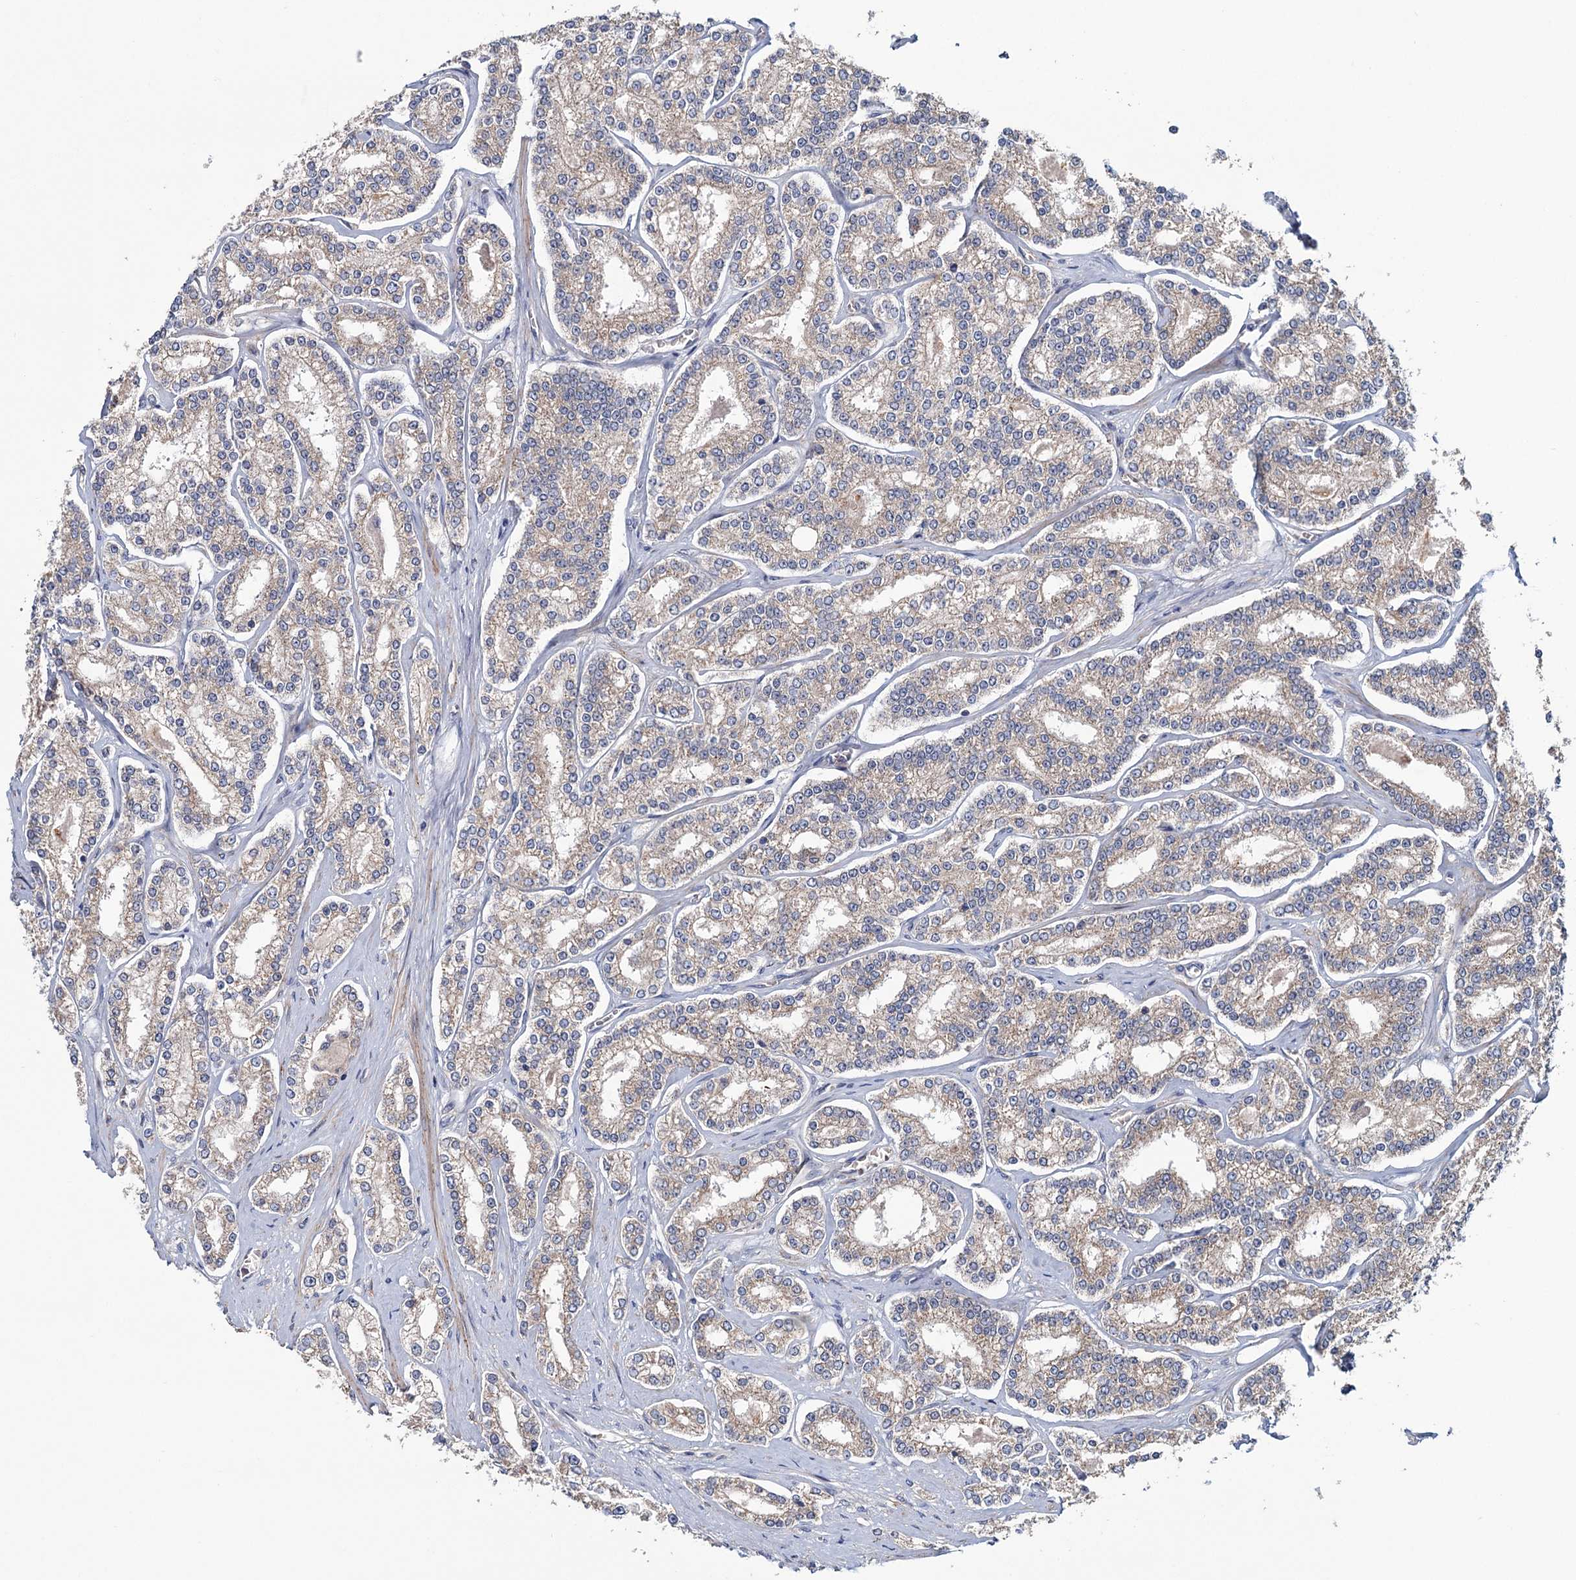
{"staining": {"intensity": "weak", "quantity": "25%-75%", "location": "cytoplasmic/membranous"}, "tissue": "prostate cancer", "cell_type": "Tumor cells", "image_type": "cancer", "snomed": [{"axis": "morphology", "description": "Normal tissue, NOS"}, {"axis": "morphology", "description": "Adenocarcinoma, High grade"}, {"axis": "topography", "description": "Prostate"}], "caption": "Immunohistochemistry micrograph of prostate cancer stained for a protein (brown), which shows low levels of weak cytoplasmic/membranous positivity in about 25%-75% of tumor cells.", "gene": "MTRR", "patient": {"sex": "male", "age": 83}}